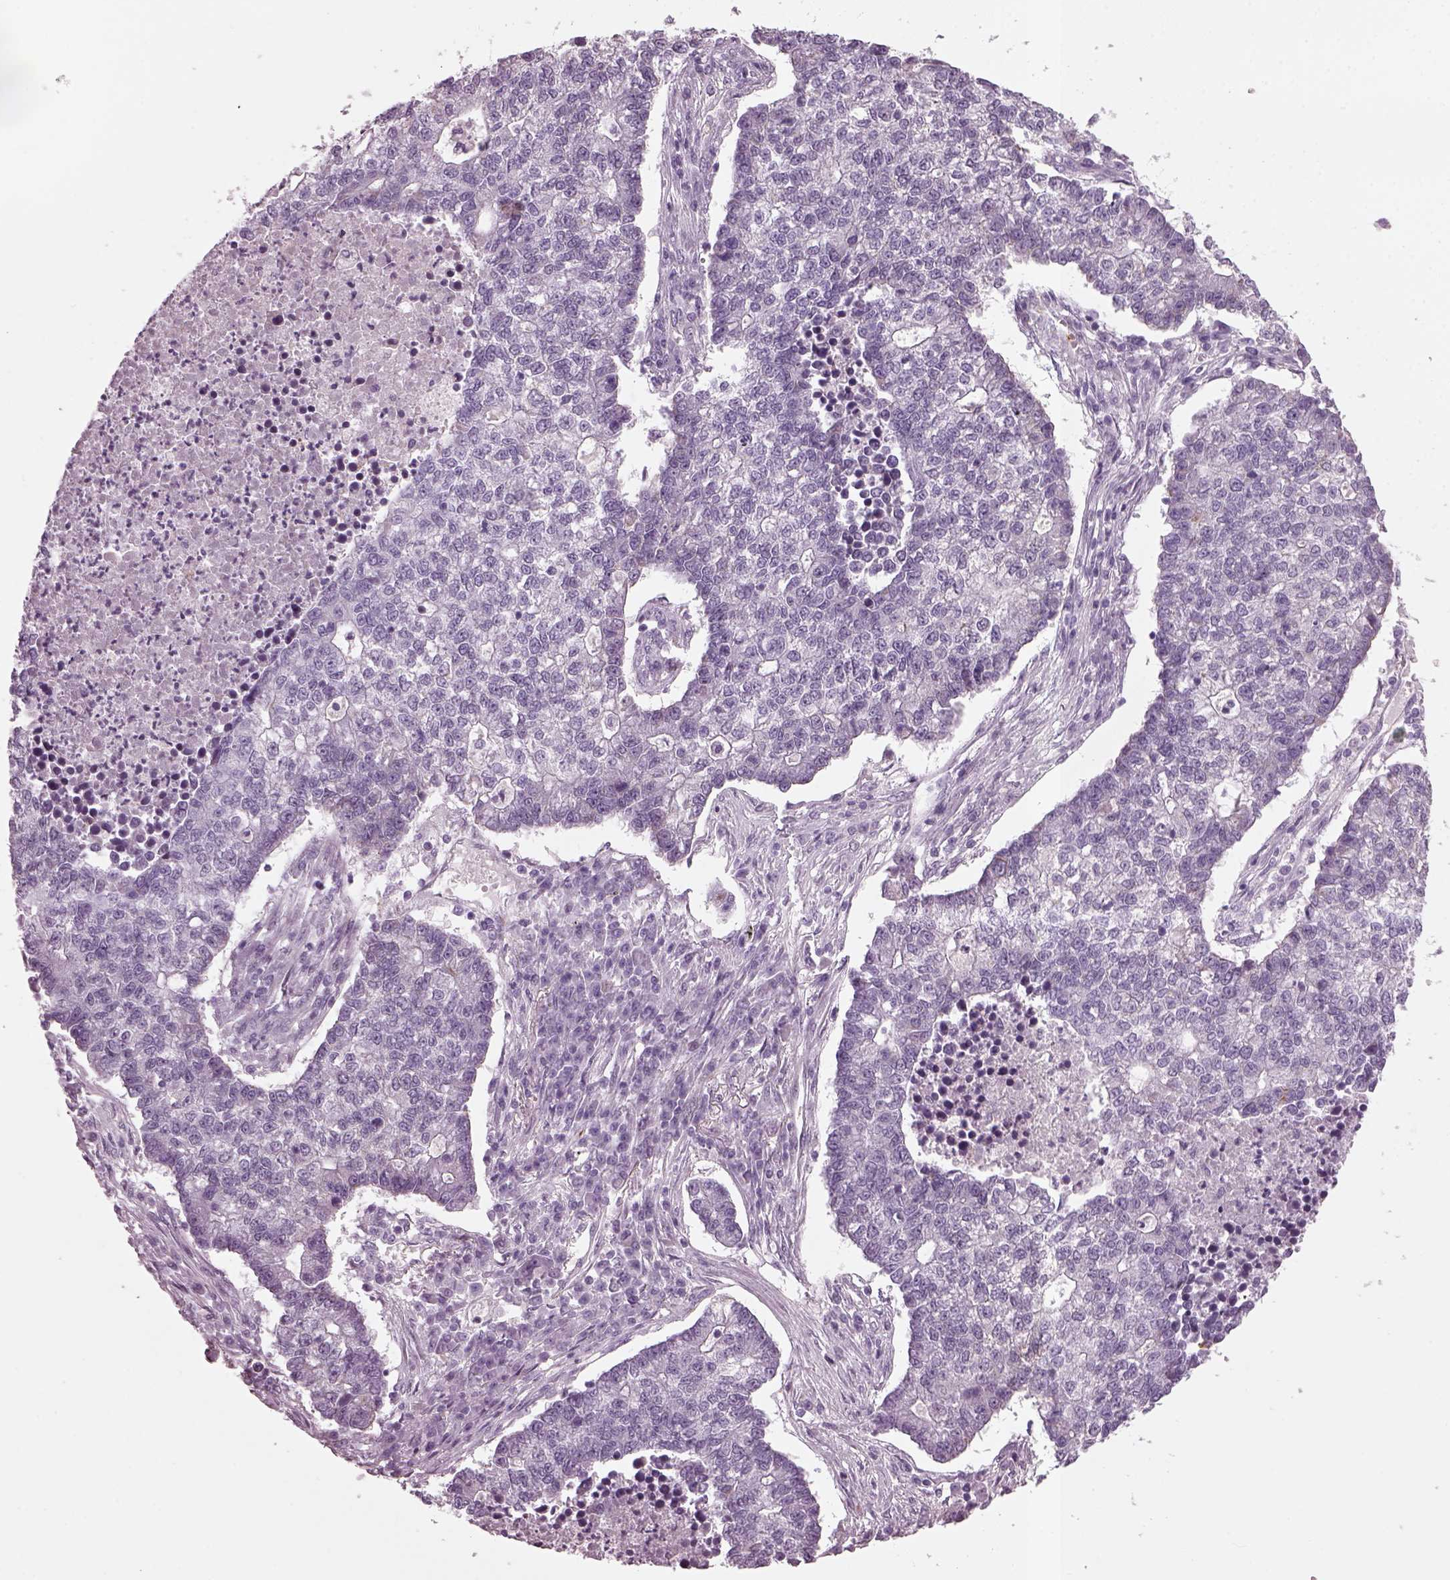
{"staining": {"intensity": "negative", "quantity": "none", "location": "none"}, "tissue": "lung cancer", "cell_type": "Tumor cells", "image_type": "cancer", "snomed": [{"axis": "morphology", "description": "Adenocarcinoma, NOS"}, {"axis": "topography", "description": "Lung"}], "caption": "Immunohistochemical staining of human lung cancer reveals no significant positivity in tumor cells. (IHC, brightfield microscopy, high magnification).", "gene": "DPYSL5", "patient": {"sex": "male", "age": 57}}